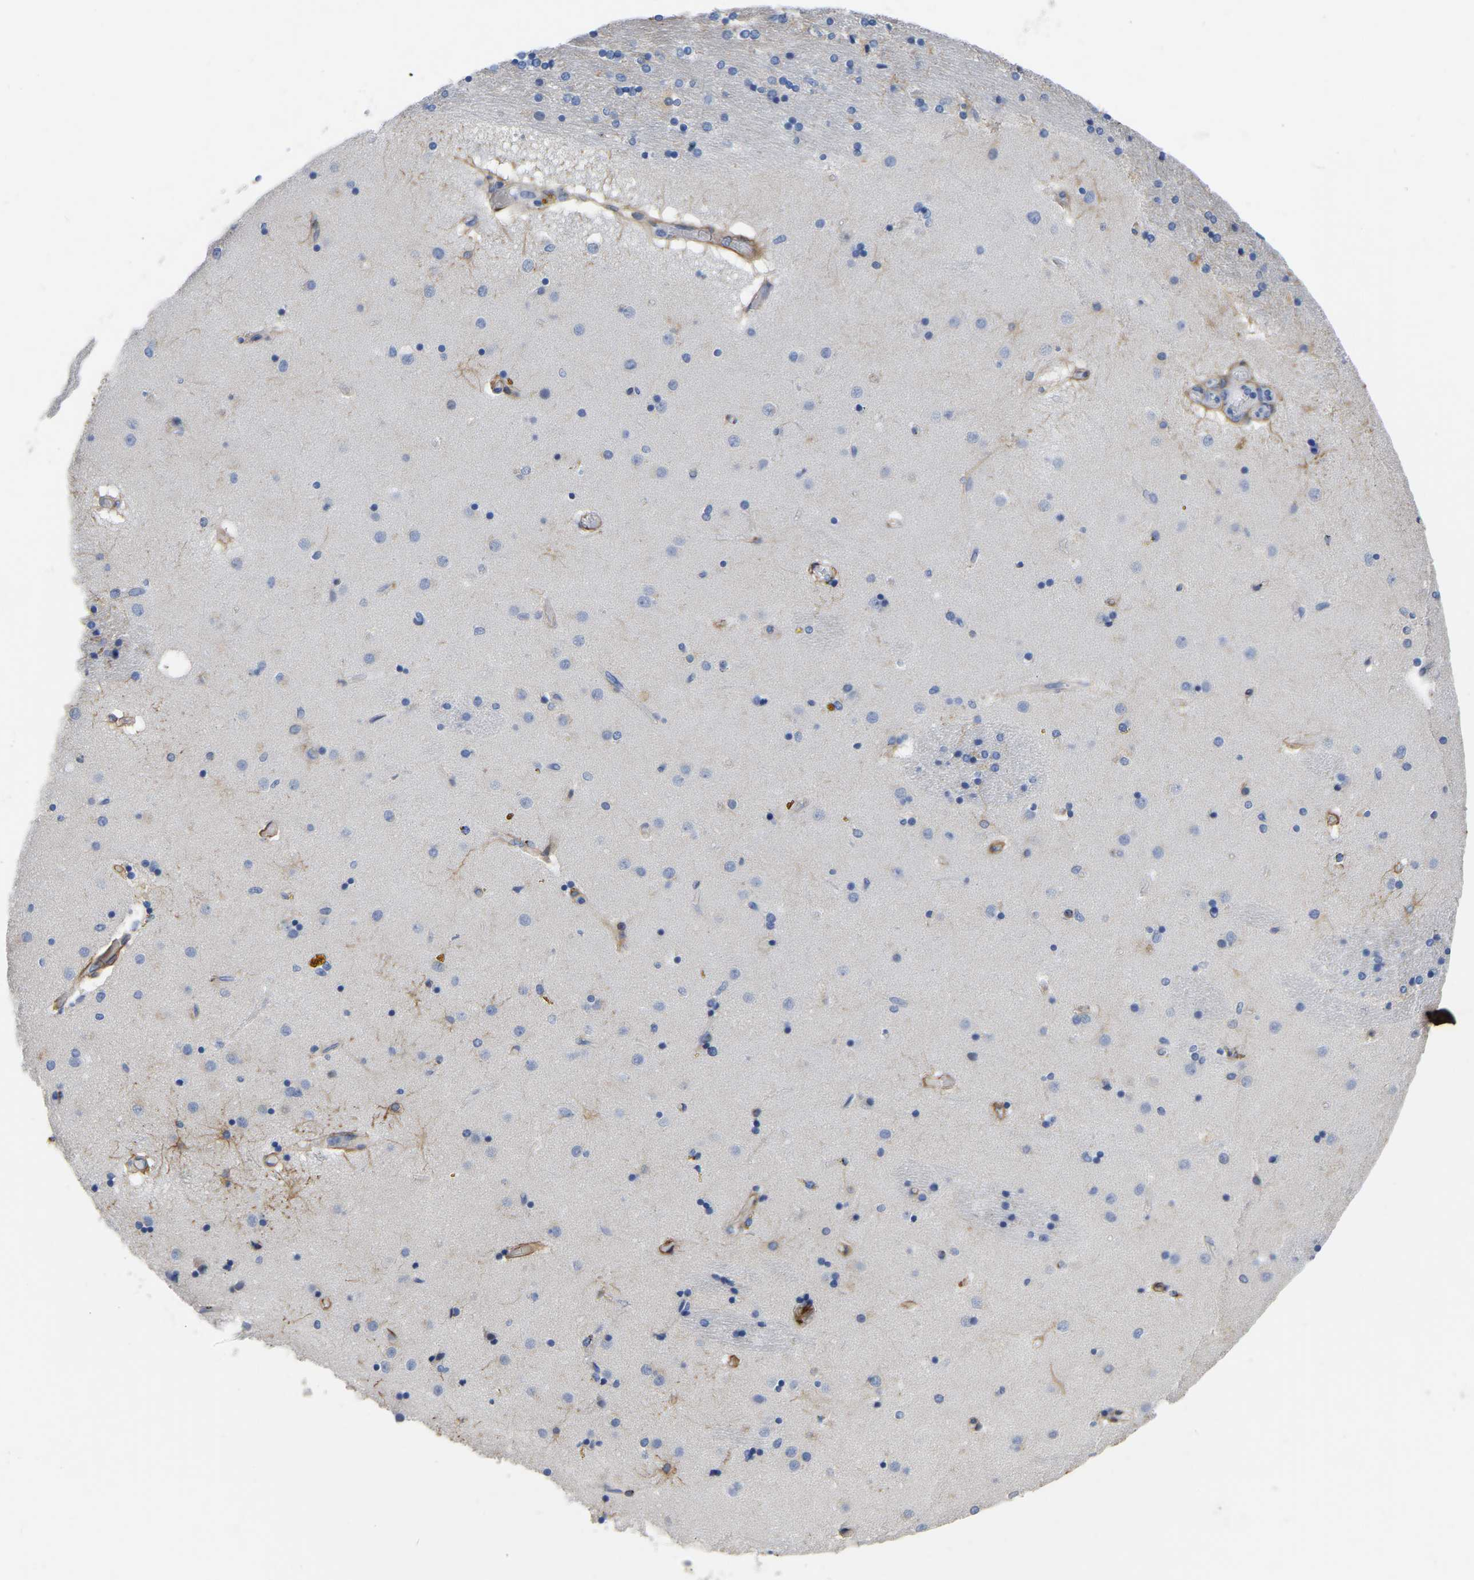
{"staining": {"intensity": "moderate", "quantity": "<25%", "location": "cytoplasmic/membranous"}, "tissue": "caudate", "cell_type": "Glial cells", "image_type": "normal", "snomed": [{"axis": "morphology", "description": "Normal tissue, NOS"}, {"axis": "topography", "description": "Lateral ventricle wall"}], "caption": "Immunohistochemistry of normal caudate displays low levels of moderate cytoplasmic/membranous positivity in approximately <25% of glial cells.", "gene": "COL6A1", "patient": {"sex": "male", "age": 70}}